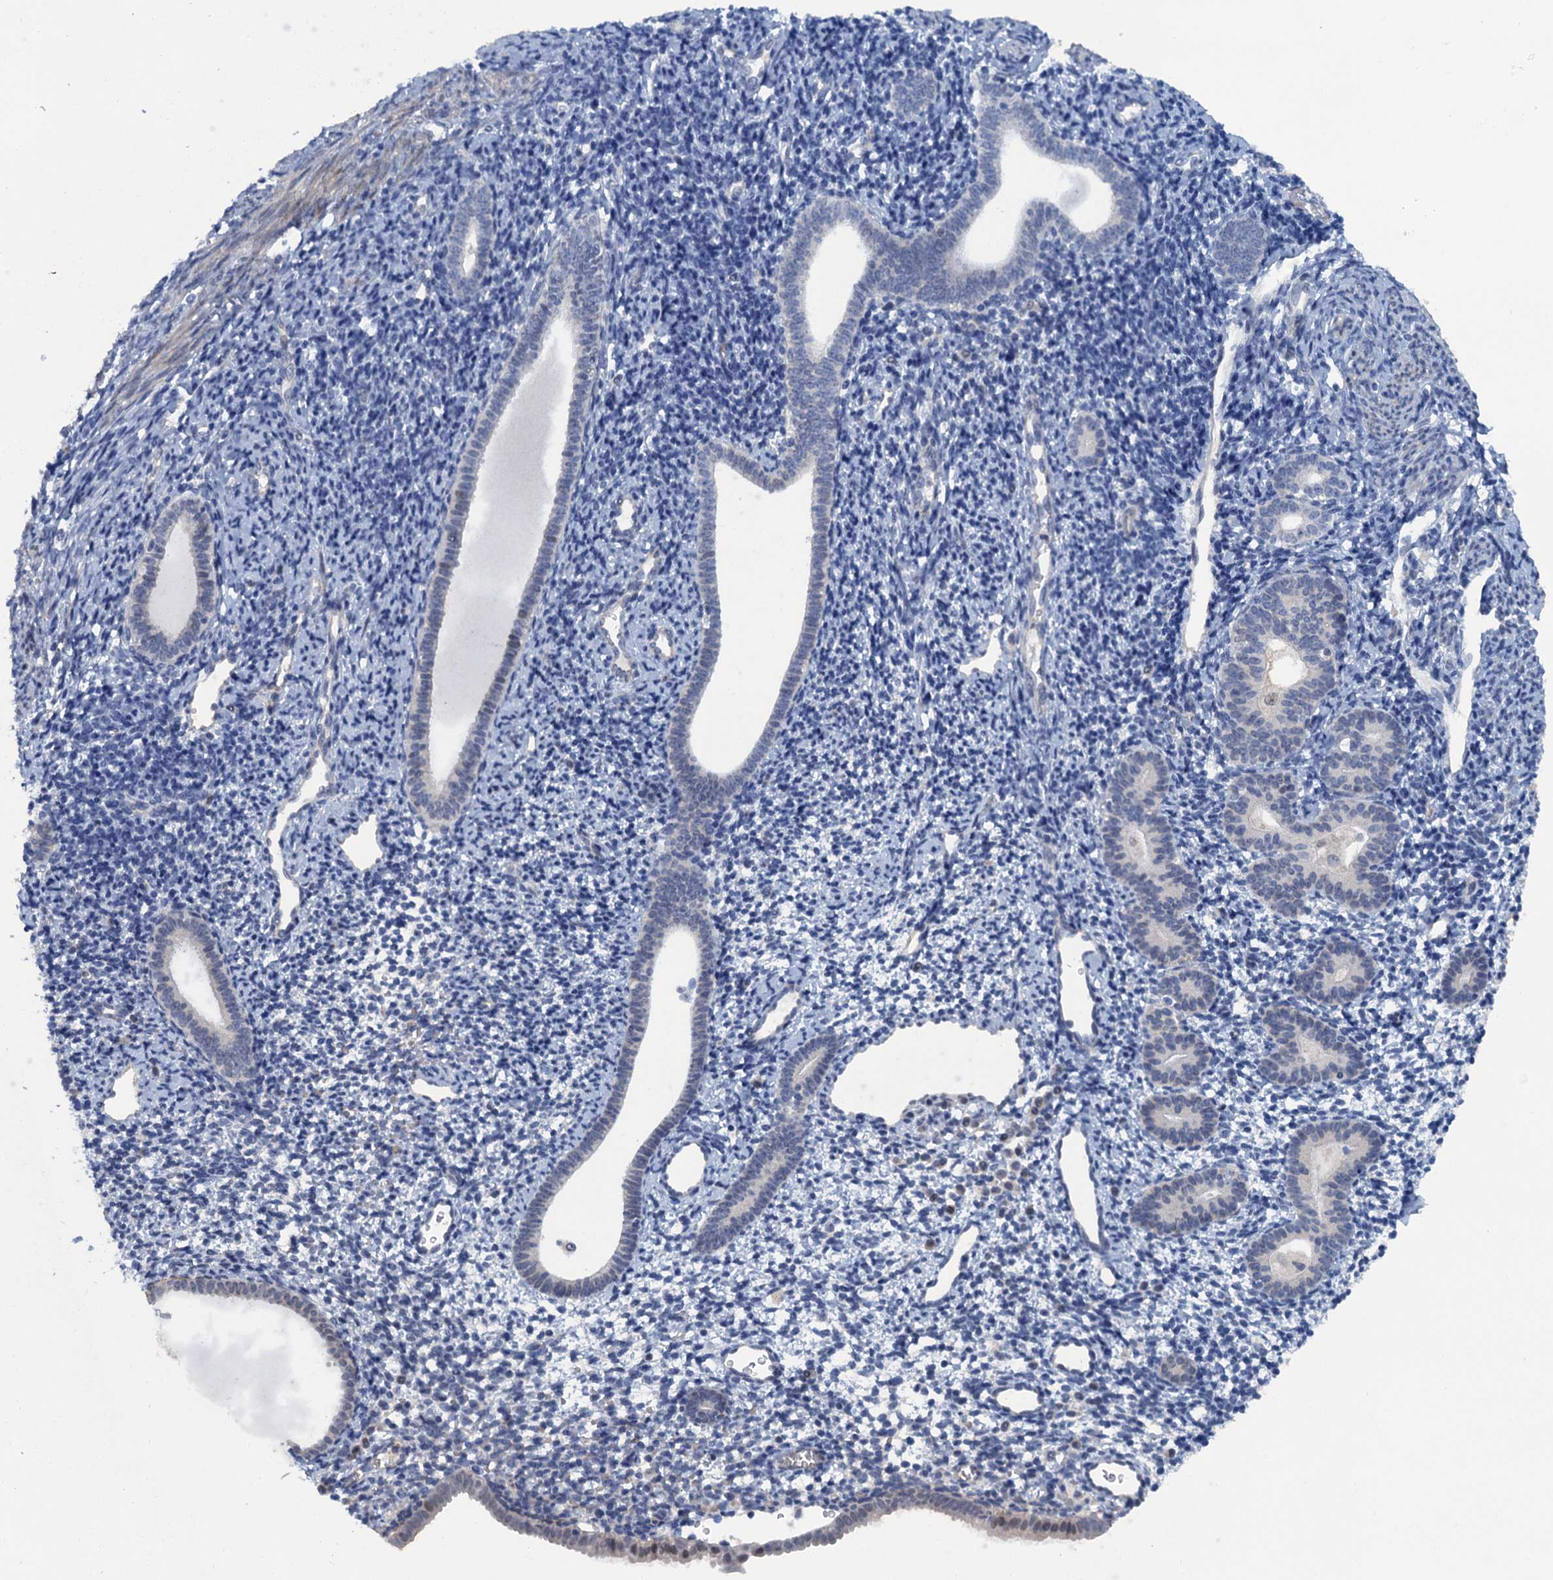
{"staining": {"intensity": "negative", "quantity": "none", "location": "none"}, "tissue": "endometrium", "cell_type": "Cells in endometrial stroma", "image_type": "normal", "snomed": [{"axis": "morphology", "description": "Normal tissue, NOS"}, {"axis": "topography", "description": "Endometrium"}], "caption": "Immunohistochemical staining of normal endometrium shows no significant expression in cells in endometrial stroma.", "gene": "MYO16", "patient": {"sex": "female", "age": 56}}